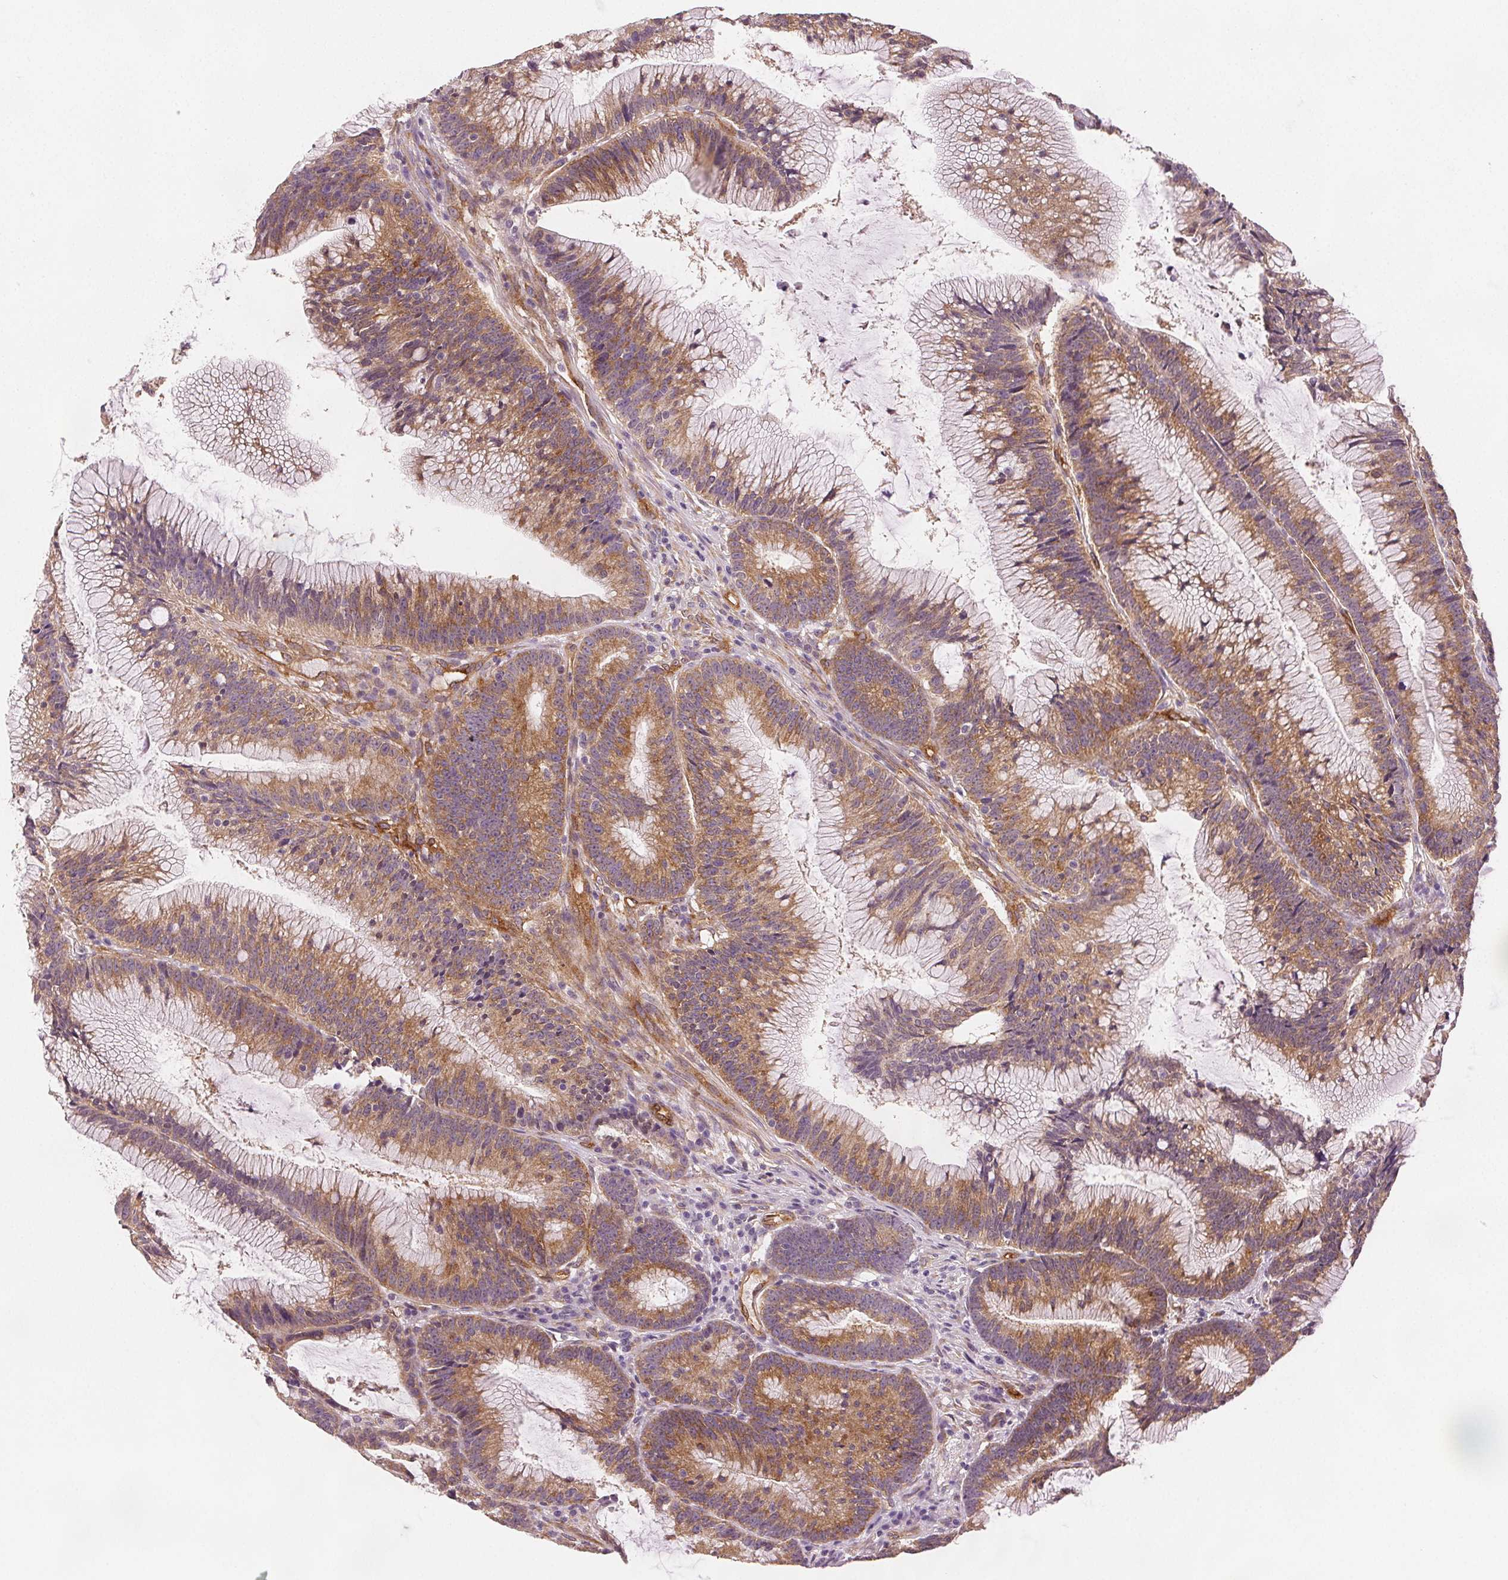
{"staining": {"intensity": "moderate", "quantity": ">75%", "location": "cytoplasmic/membranous"}, "tissue": "colorectal cancer", "cell_type": "Tumor cells", "image_type": "cancer", "snomed": [{"axis": "morphology", "description": "Adenocarcinoma, NOS"}, {"axis": "topography", "description": "Colon"}], "caption": "The histopathology image exhibits staining of colorectal cancer, revealing moderate cytoplasmic/membranous protein positivity (brown color) within tumor cells.", "gene": "DIAPH2", "patient": {"sex": "female", "age": 78}}